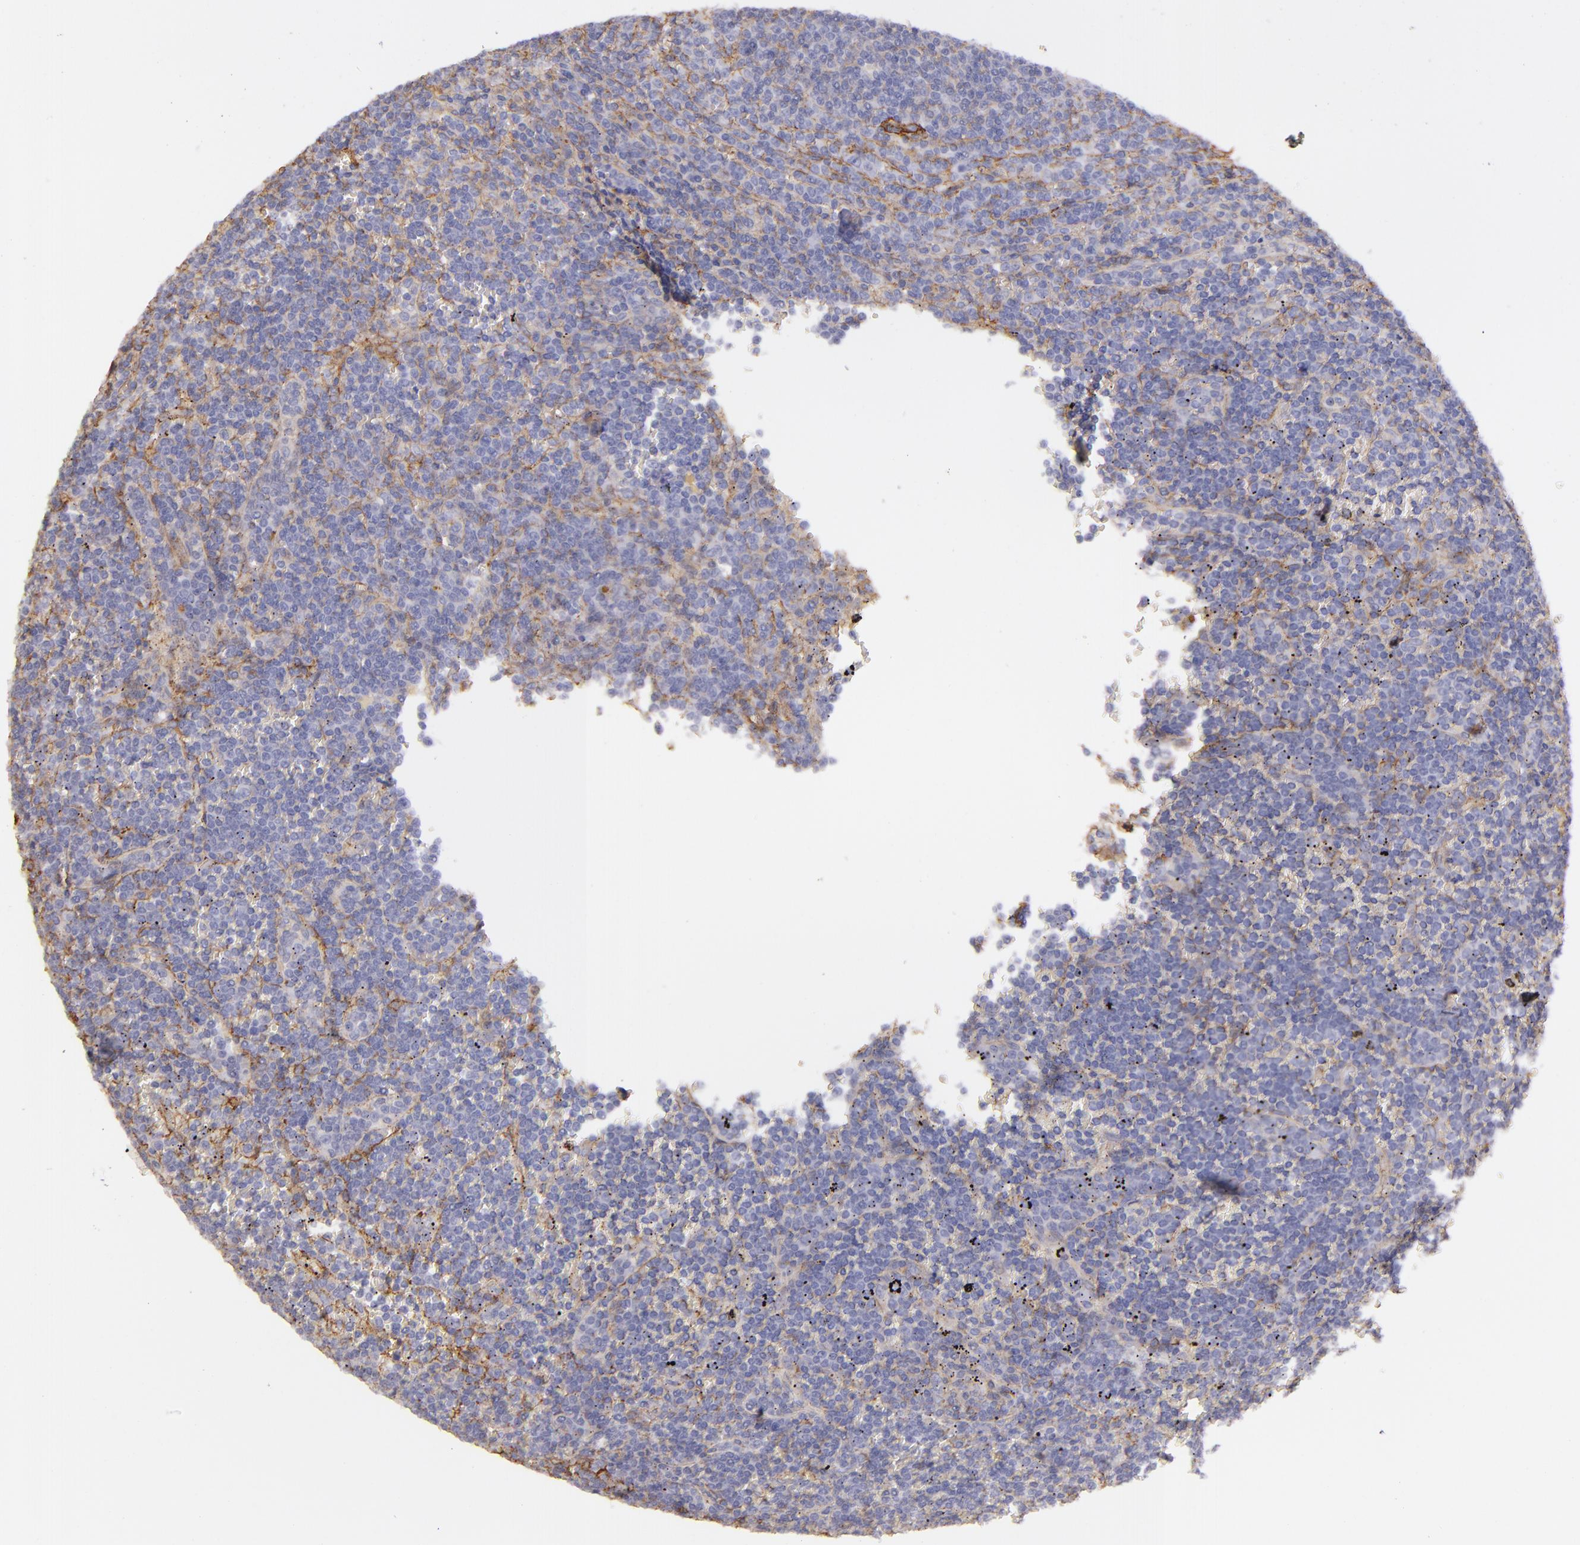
{"staining": {"intensity": "weak", "quantity": "<25%", "location": "cytoplasmic/membranous"}, "tissue": "lymphoma", "cell_type": "Tumor cells", "image_type": "cancer", "snomed": [{"axis": "morphology", "description": "Malignant lymphoma, non-Hodgkin's type, Low grade"}, {"axis": "topography", "description": "Spleen"}], "caption": "Low-grade malignant lymphoma, non-Hodgkin's type was stained to show a protein in brown. There is no significant staining in tumor cells.", "gene": "CD151", "patient": {"sex": "male", "age": 80}}